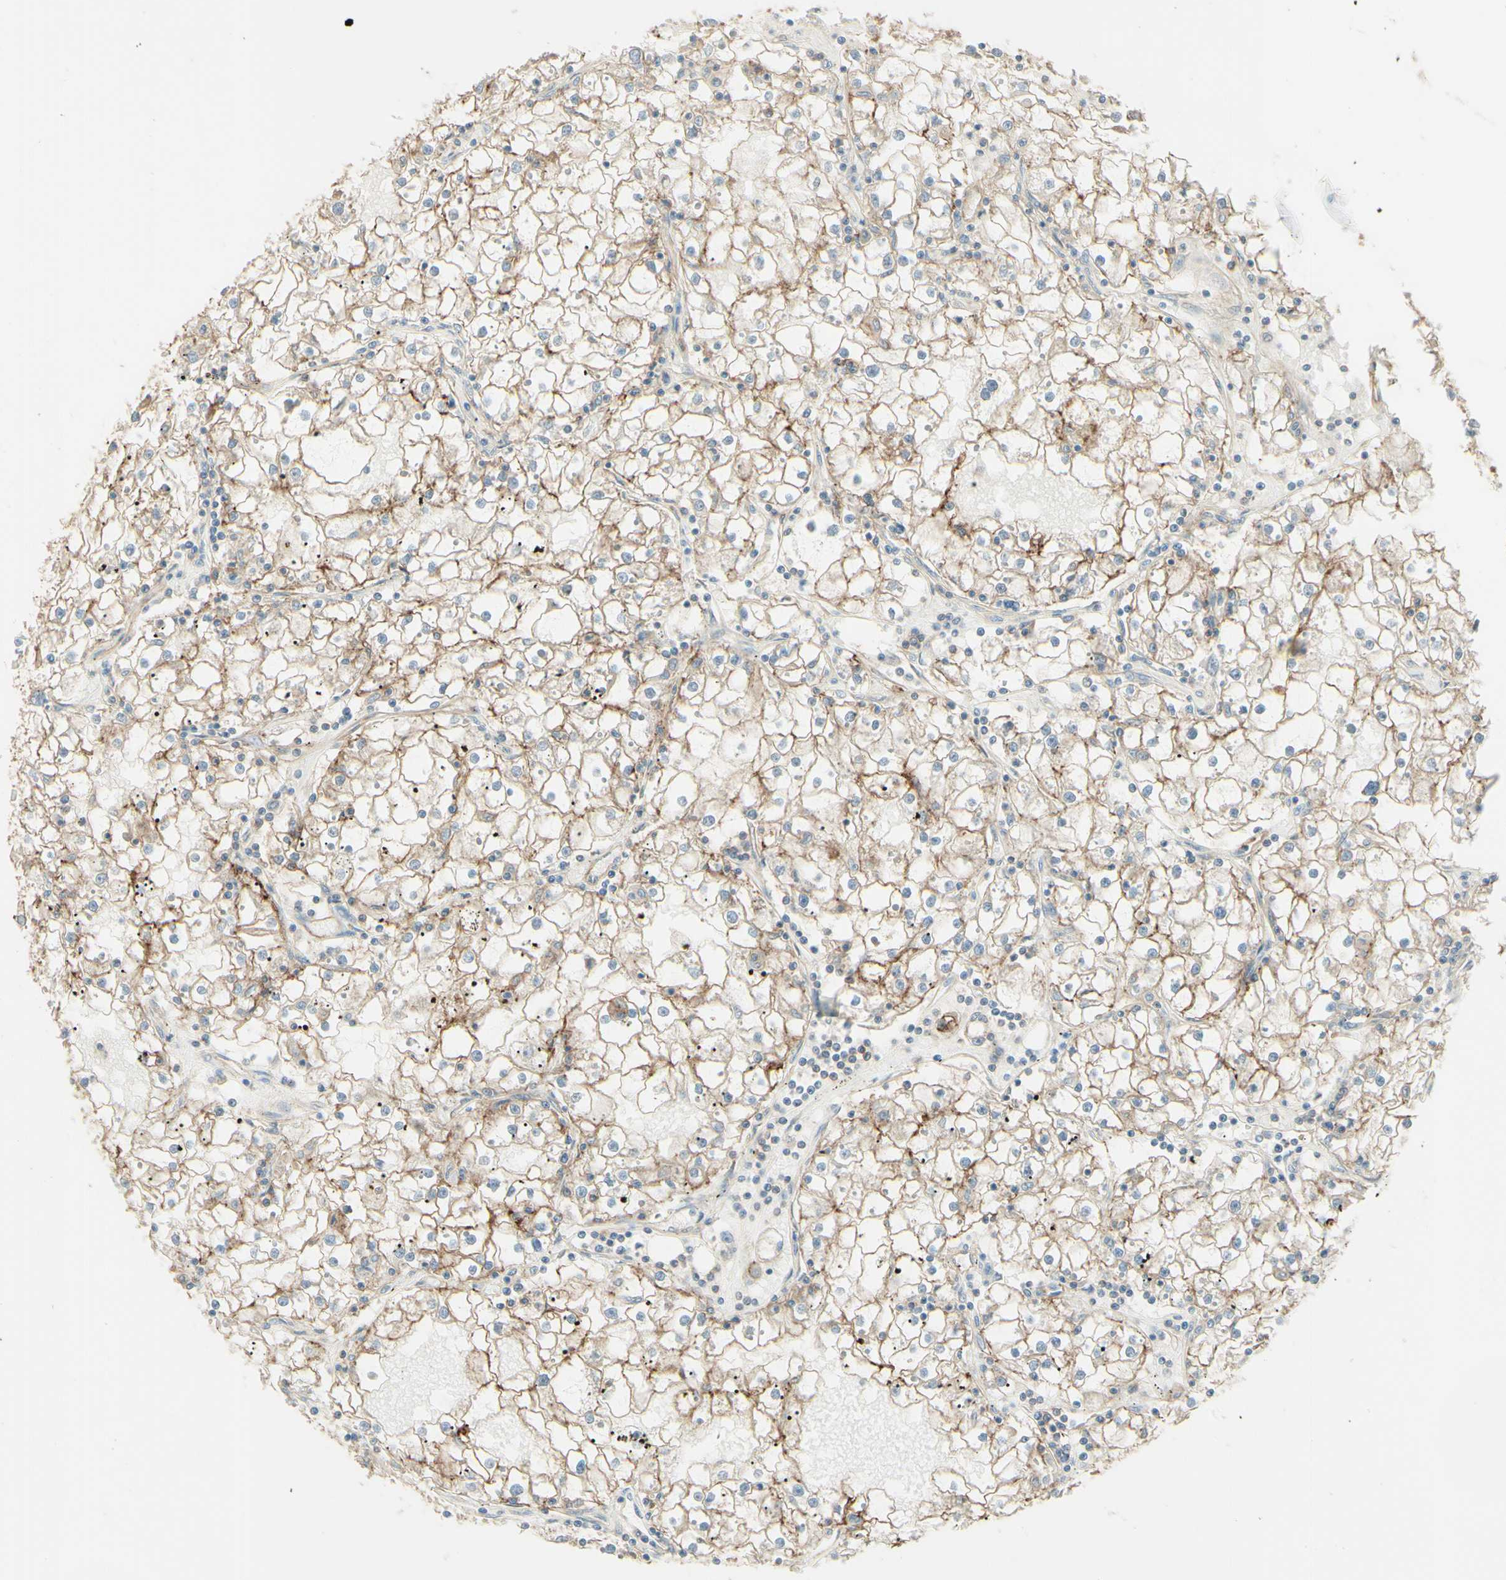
{"staining": {"intensity": "weak", "quantity": ">75%", "location": "cytoplasmic/membranous"}, "tissue": "renal cancer", "cell_type": "Tumor cells", "image_type": "cancer", "snomed": [{"axis": "morphology", "description": "Adenocarcinoma, NOS"}, {"axis": "topography", "description": "Kidney"}], "caption": "Immunohistochemical staining of adenocarcinoma (renal) shows low levels of weak cytoplasmic/membranous protein expression in approximately >75% of tumor cells.", "gene": "RNF149", "patient": {"sex": "male", "age": 56}}